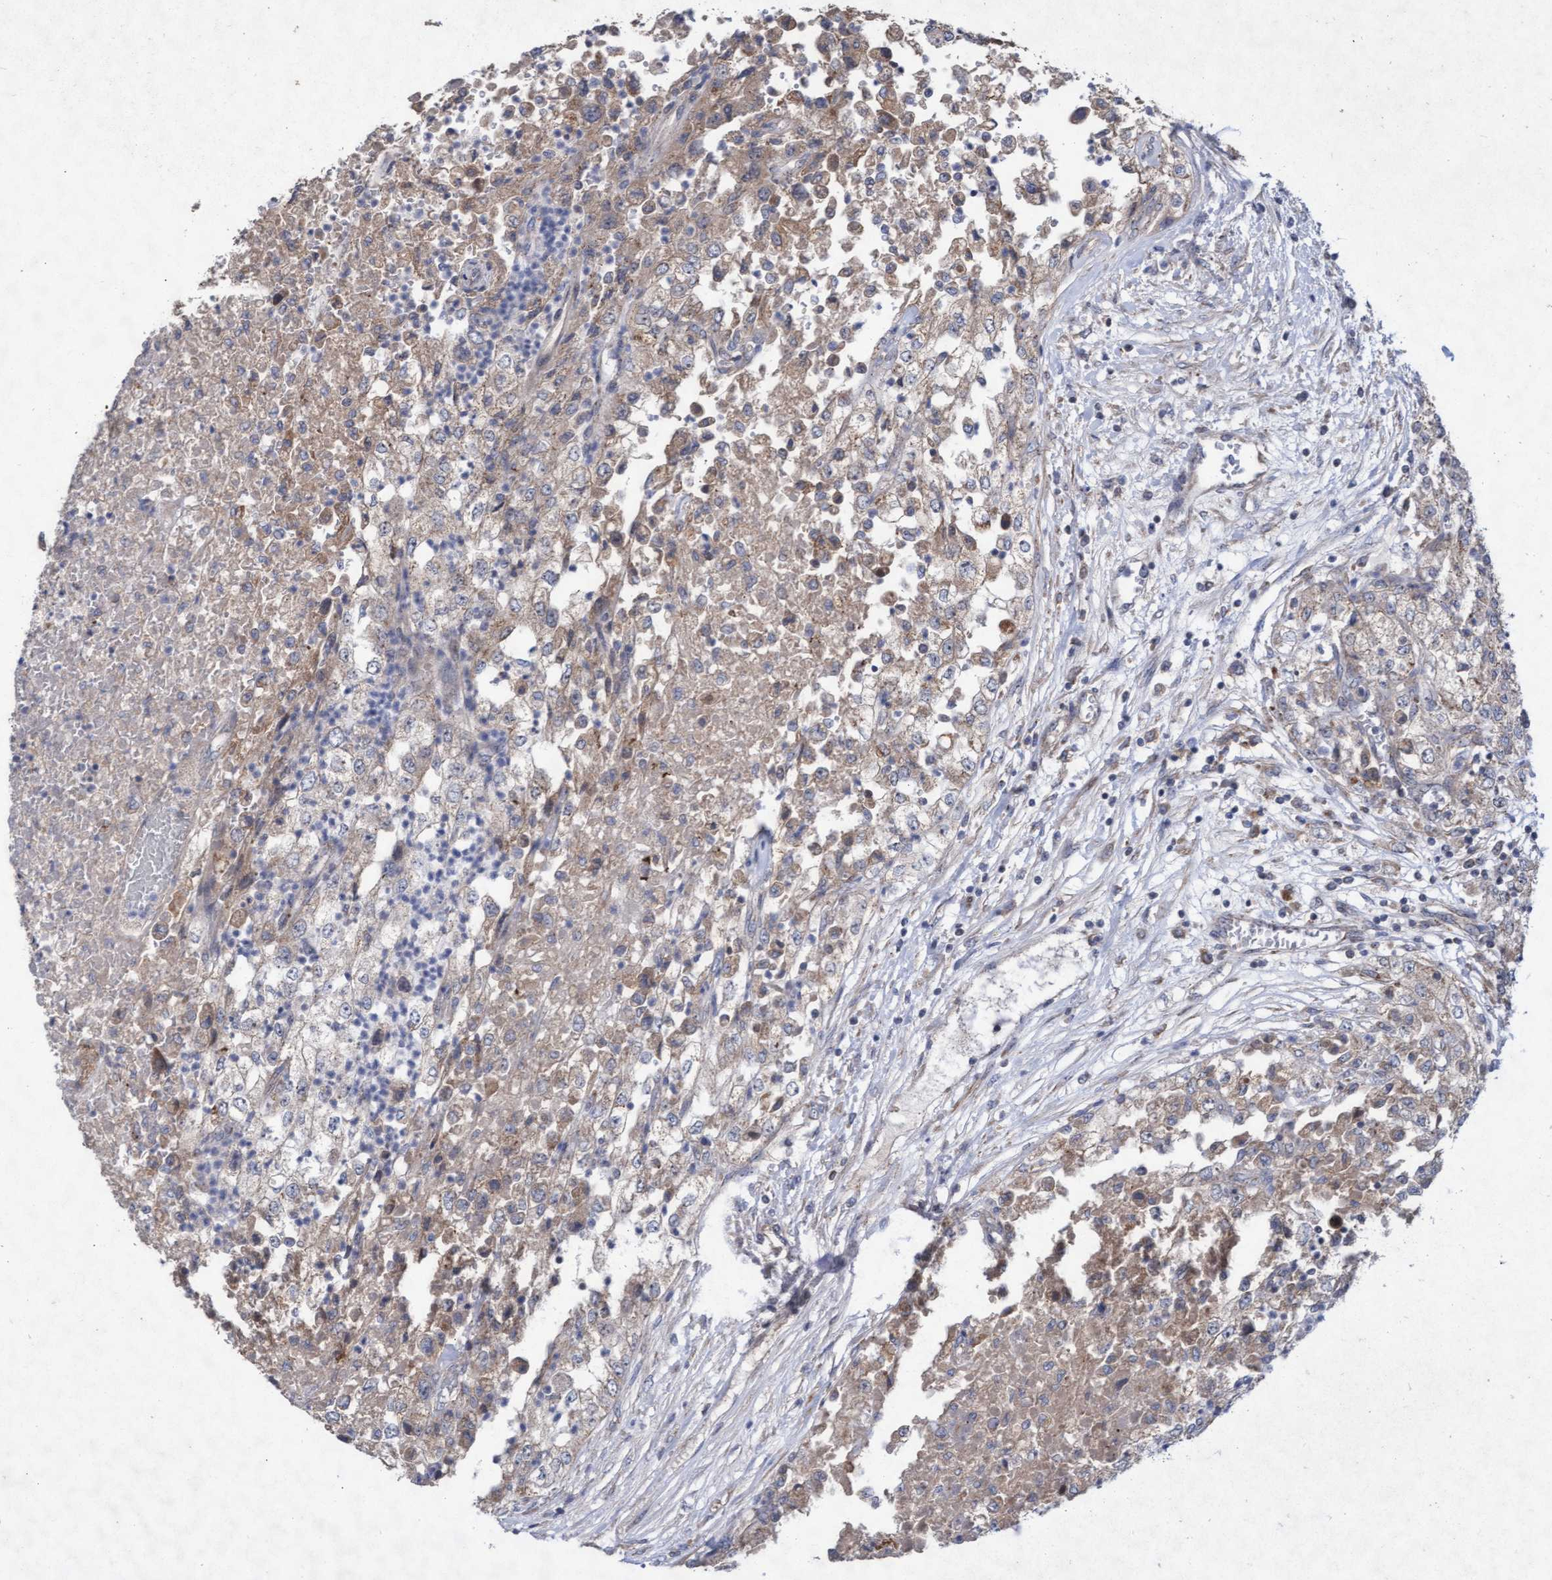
{"staining": {"intensity": "weak", "quantity": ">75%", "location": "cytoplasmic/membranous"}, "tissue": "renal cancer", "cell_type": "Tumor cells", "image_type": "cancer", "snomed": [{"axis": "morphology", "description": "Adenocarcinoma, NOS"}, {"axis": "topography", "description": "Kidney"}], "caption": "A photomicrograph of human renal cancer stained for a protein demonstrates weak cytoplasmic/membranous brown staining in tumor cells.", "gene": "ABCF2", "patient": {"sex": "female", "age": 54}}